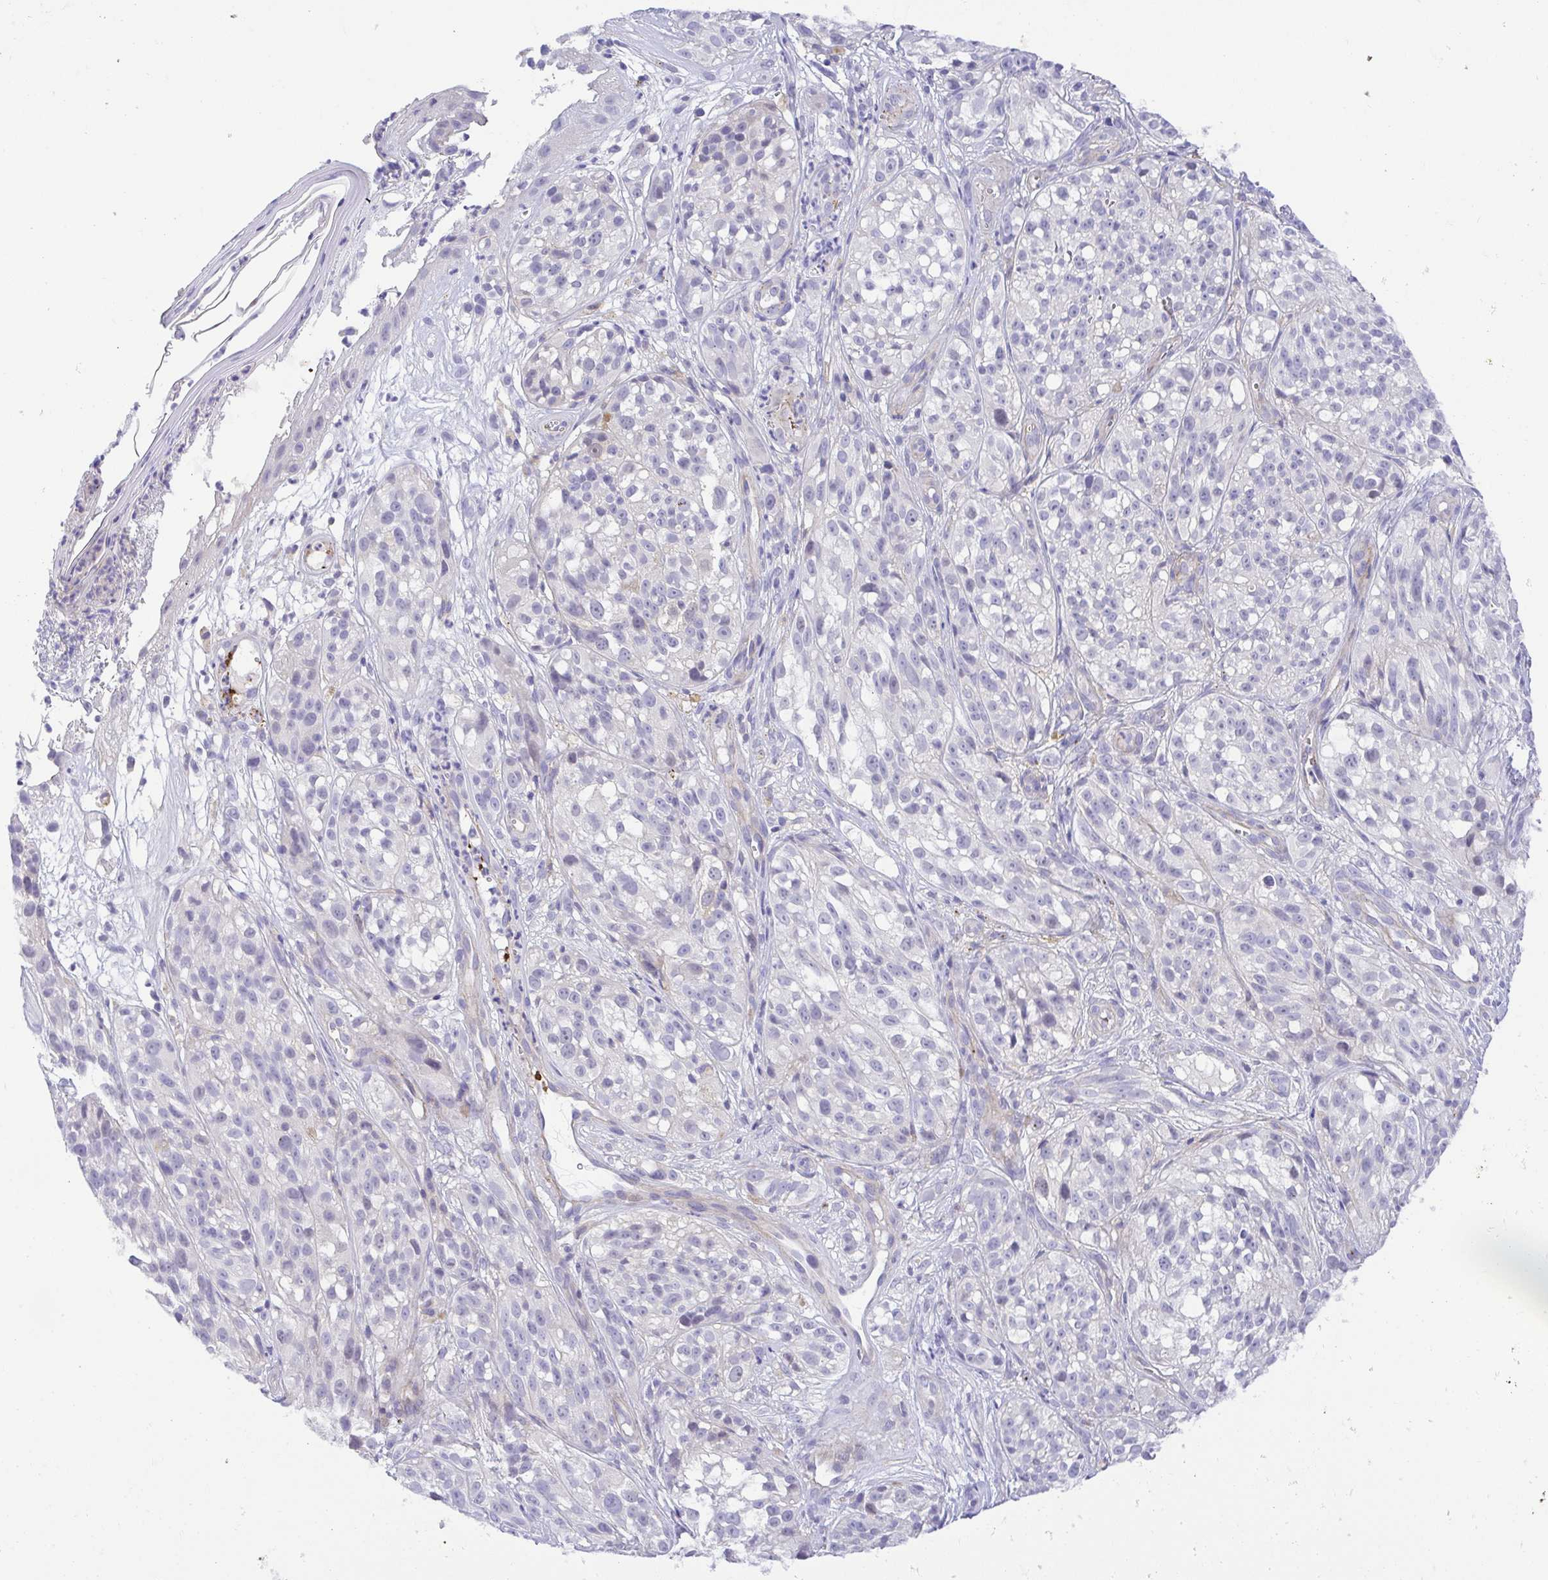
{"staining": {"intensity": "negative", "quantity": "none", "location": "none"}, "tissue": "melanoma", "cell_type": "Tumor cells", "image_type": "cancer", "snomed": [{"axis": "morphology", "description": "Malignant melanoma, NOS"}, {"axis": "topography", "description": "Skin"}], "caption": "There is no significant staining in tumor cells of melanoma. (Immunohistochemistry, brightfield microscopy, high magnification).", "gene": "PRR14L", "patient": {"sex": "female", "age": 85}}